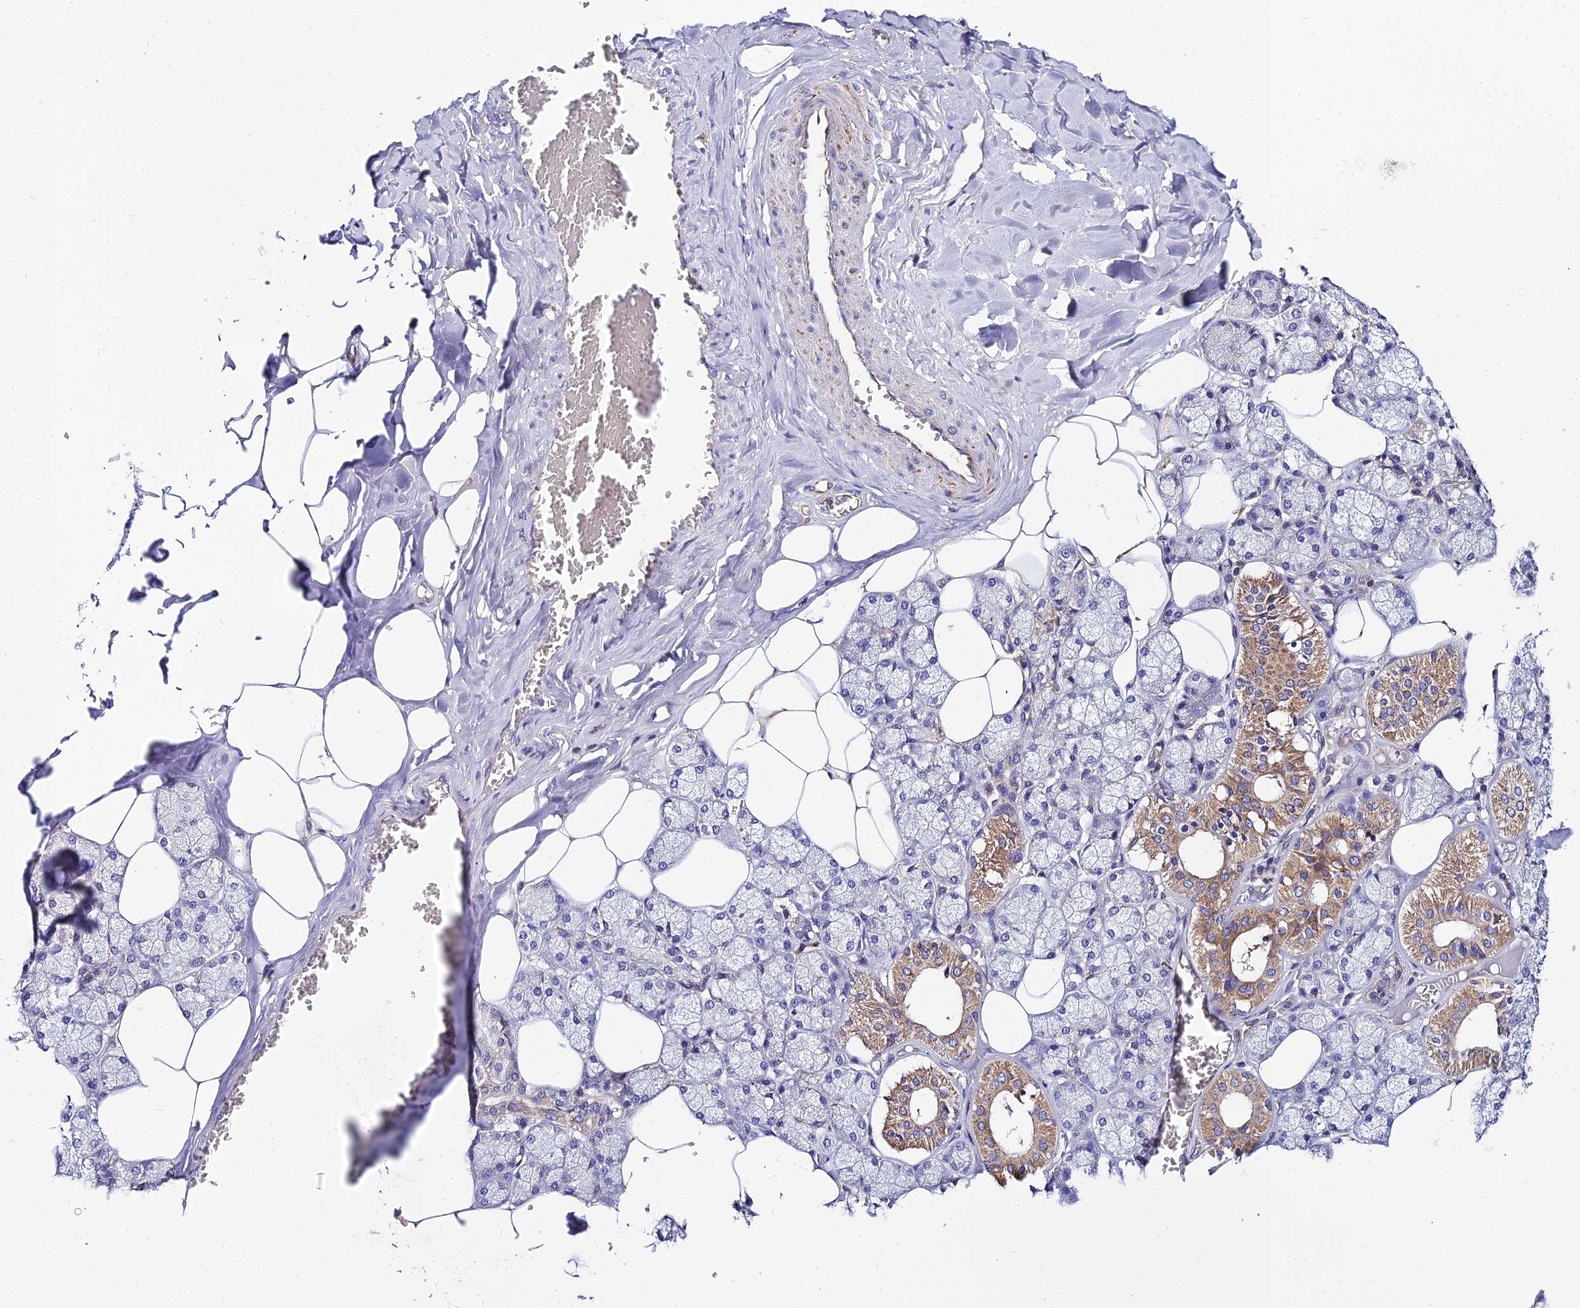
{"staining": {"intensity": "strong", "quantity": "<25%", "location": "cytoplasmic/membranous"}, "tissue": "salivary gland", "cell_type": "Glandular cells", "image_type": "normal", "snomed": [{"axis": "morphology", "description": "Normal tissue, NOS"}, {"axis": "topography", "description": "Salivary gland"}], "caption": "Protein expression analysis of benign human salivary gland reveals strong cytoplasmic/membranous positivity in approximately <25% of glandular cells.", "gene": "NIPSNAP3A", "patient": {"sex": "male", "age": 62}}